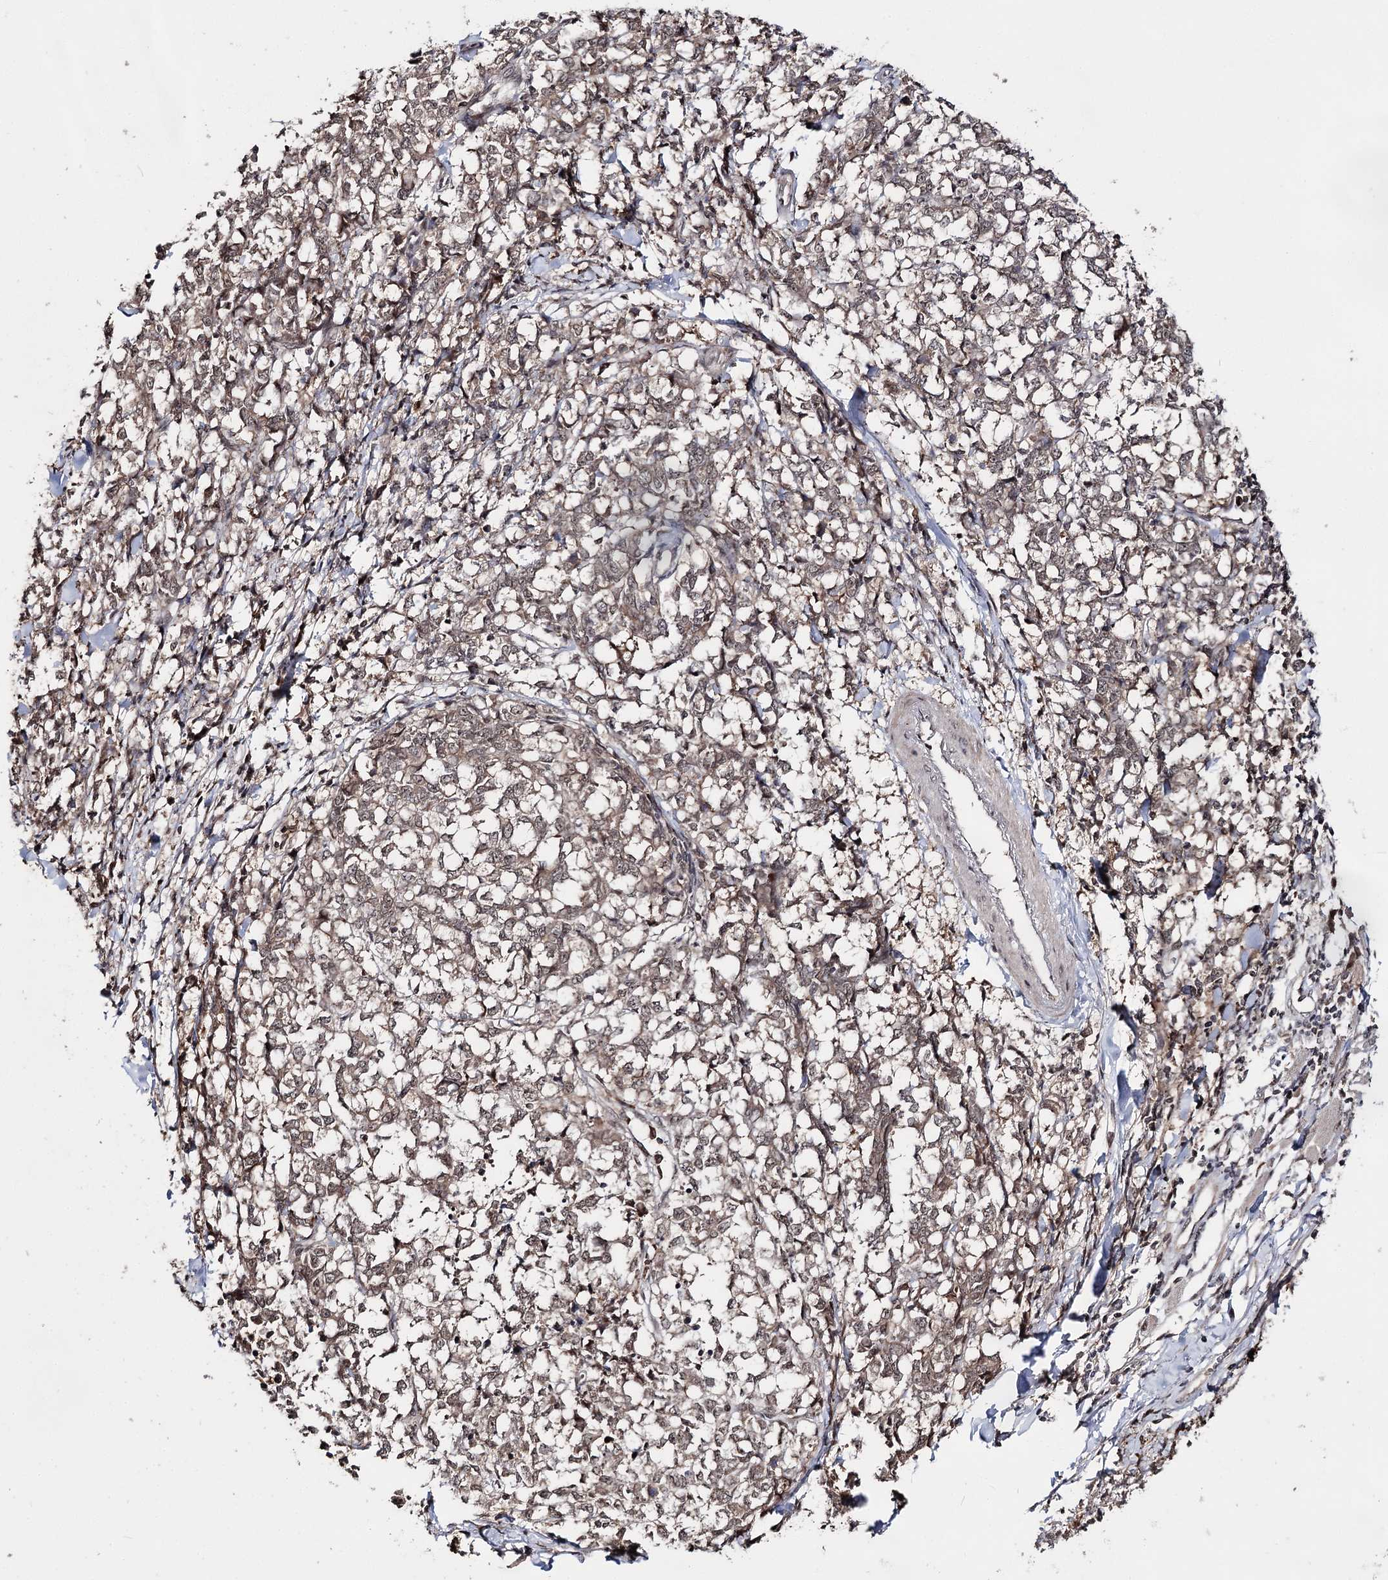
{"staining": {"intensity": "weak", "quantity": ">75%", "location": "cytoplasmic/membranous,nuclear"}, "tissue": "melanoma", "cell_type": "Tumor cells", "image_type": "cancer", "snomed": [{"axis": "morphology", "description": "Malignant melanoma, NOS"}, {"axis": "topography", "description": "Skin"}], "caption": "Immunohistochemical staining of malignant melanoma shows weak cytoplasmic/membranous and nuclear protein positivity in approximately >75% of tumor cells.", "gene": "FAM53B", "patient": {"sex": "female", "age": 72}}